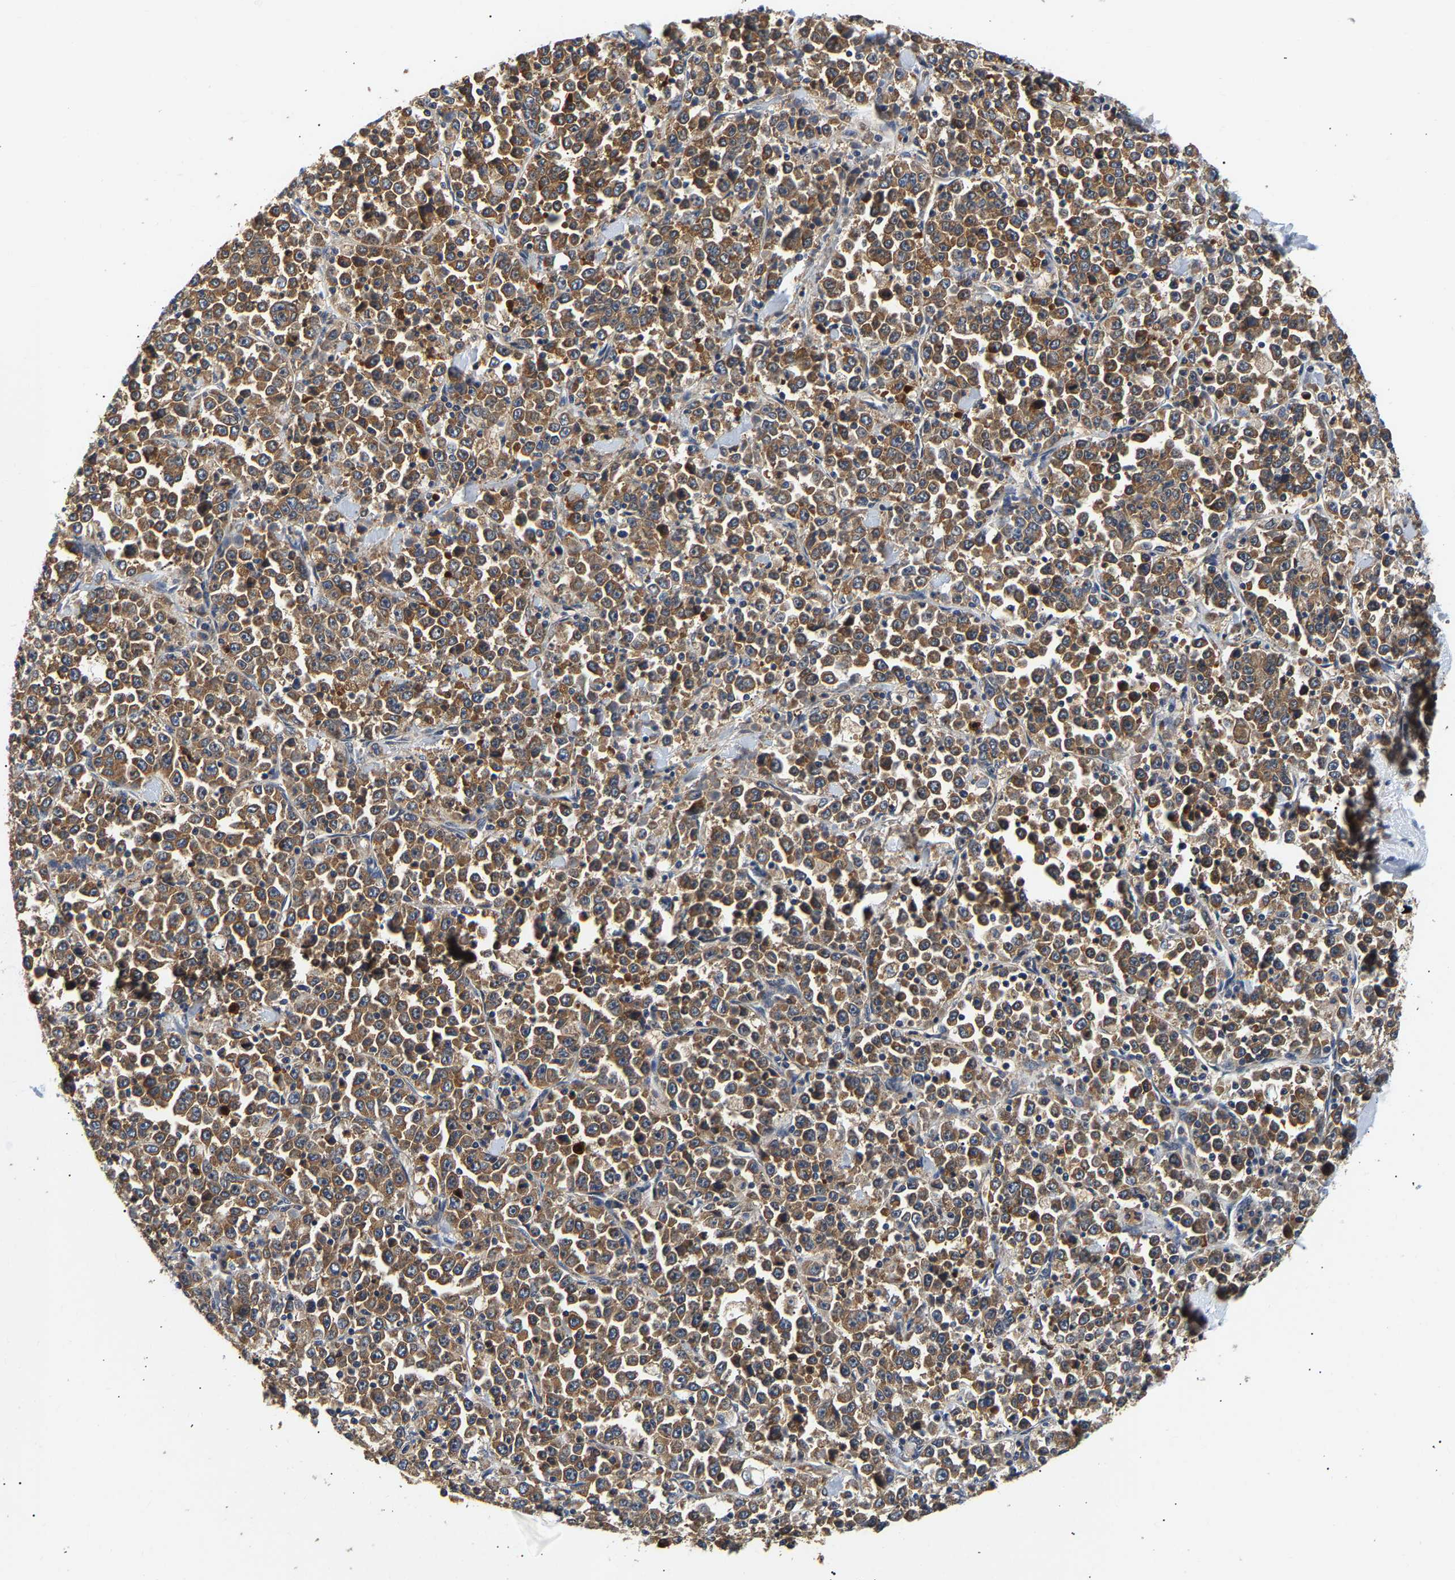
{"staining": {"intensity": "moderate", "quantity": ">75%", "location": "cytoplasmic/membranous"}, "tissue": "stomach cancer", "cell_type": "Tumor cells", "image_type": "cancer", "snomed": [{"axis": "morphology", "description": "Normal tissue, NOS"}, {"axis": "morphology", "description": "Adenocarcinoma, NOS"}, {"axis": "topography", "description": "Stomach, upper"}, {"axis": "topography", "description": "Stomach"}], "caption": "An image showing moderate cytoplasmic/membranous expression in approximately >75% of tumor cells in stomach cancer (adenocarcinoma), as visualized by brown immunohistochemical staining.", "gene": "PPID", "patient": {"sex": "male", "age": 59}}